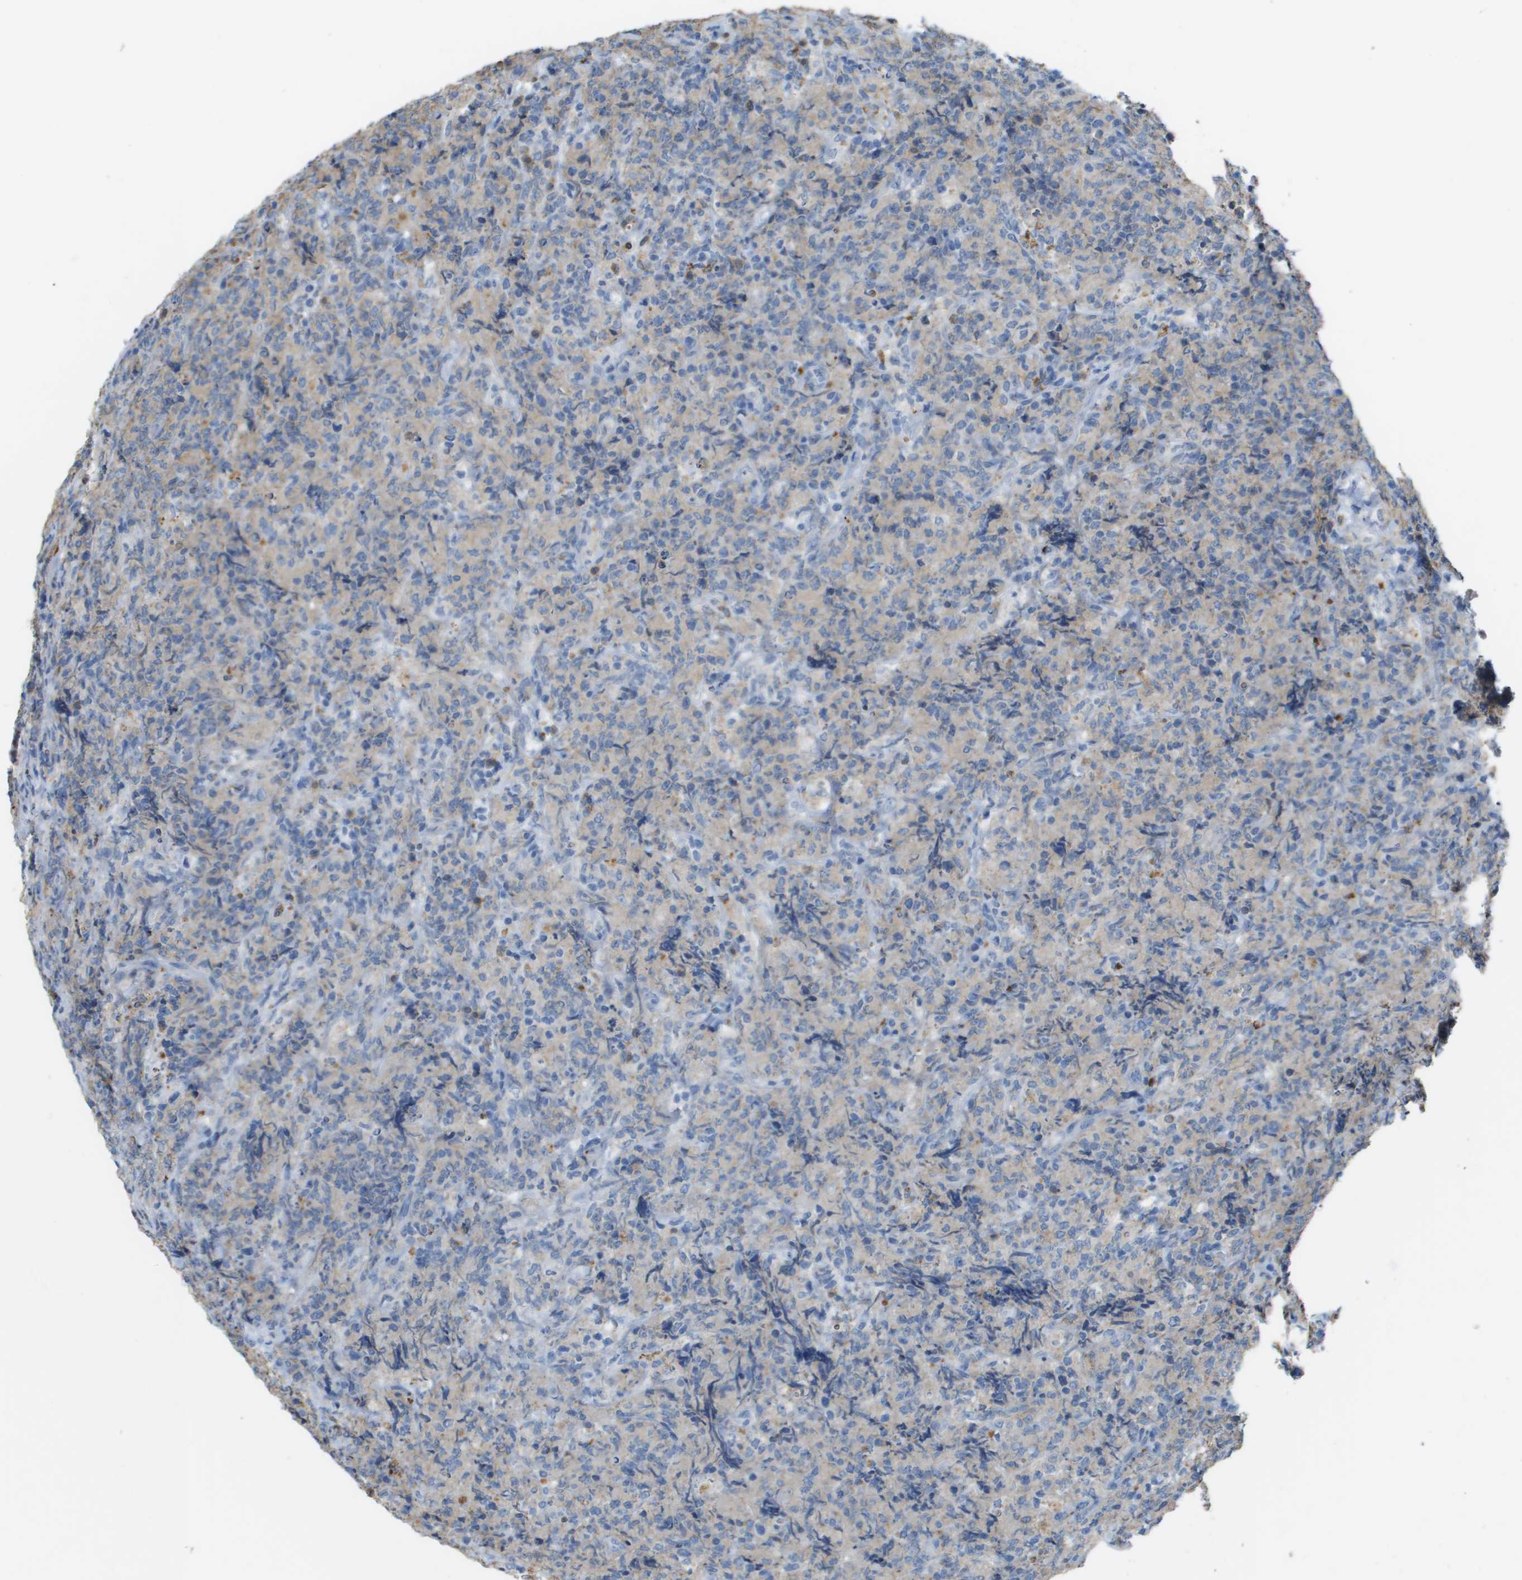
{"staining": {"intensity": "weak", "quantity": "<25%", "location": "cytoplasmic/membranous"}, "tissue": "lymphoma", "cell_type": "Tumor cells", "image_type": "cancer", "snomed": [{"axis": "morphology", "description": "Malignant lymphoma, non-Hodgkin's type, High grade"}, {"axis": "topography", "description": "Tonsil"}], "caption": "An IHC photomicrograph of high-grade malignant lymphoma, non-Hodgkin's type is shown. There is no staining in tumor cells of high-grade malignant lymphoma, non-Hodgkin's type.", "gene": "ZBTB43", "patient": {"sex": "female", "age": 36}}